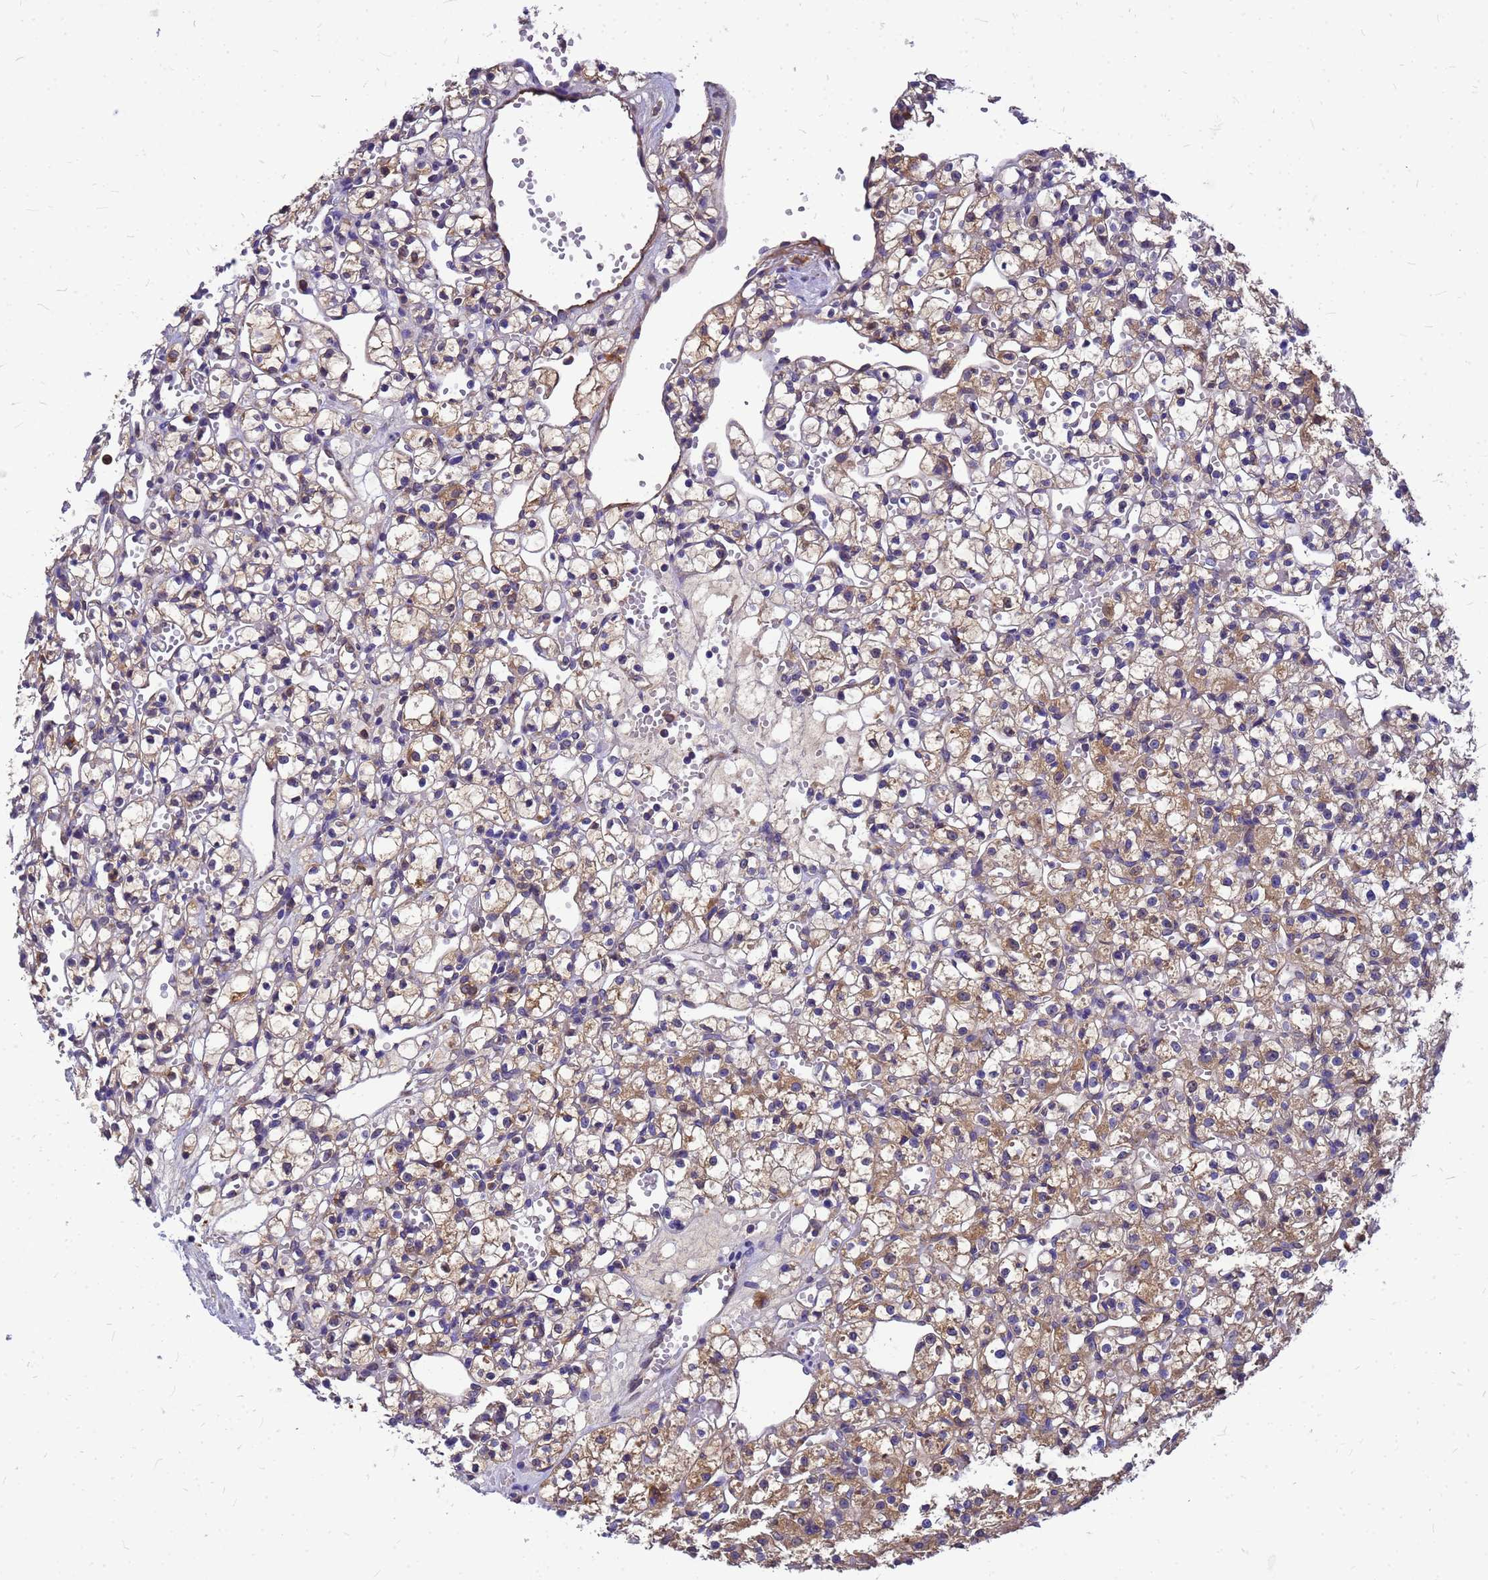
{"staining": {"intensity": "moderate", "quantity": "25%-75%", "location": "cytoplasmic/membranous"}, "tissue": "renal cancer", "cell_type": "Tumor cells", "image_type": "cancer", "snomed": [{"axis": "morphology", "description": "Adenocarcinoma, NOS"}, {"axis": "topography", "description": "Kidney"}], "caption": "Protein staining demonstrates moderate cytoplasmic/membranous staining in approximately 25%-75% of tumor cells in adenocarcinoma (renal).", "gene": "GID4", "patient": {"sex": "female", "age": 59}}